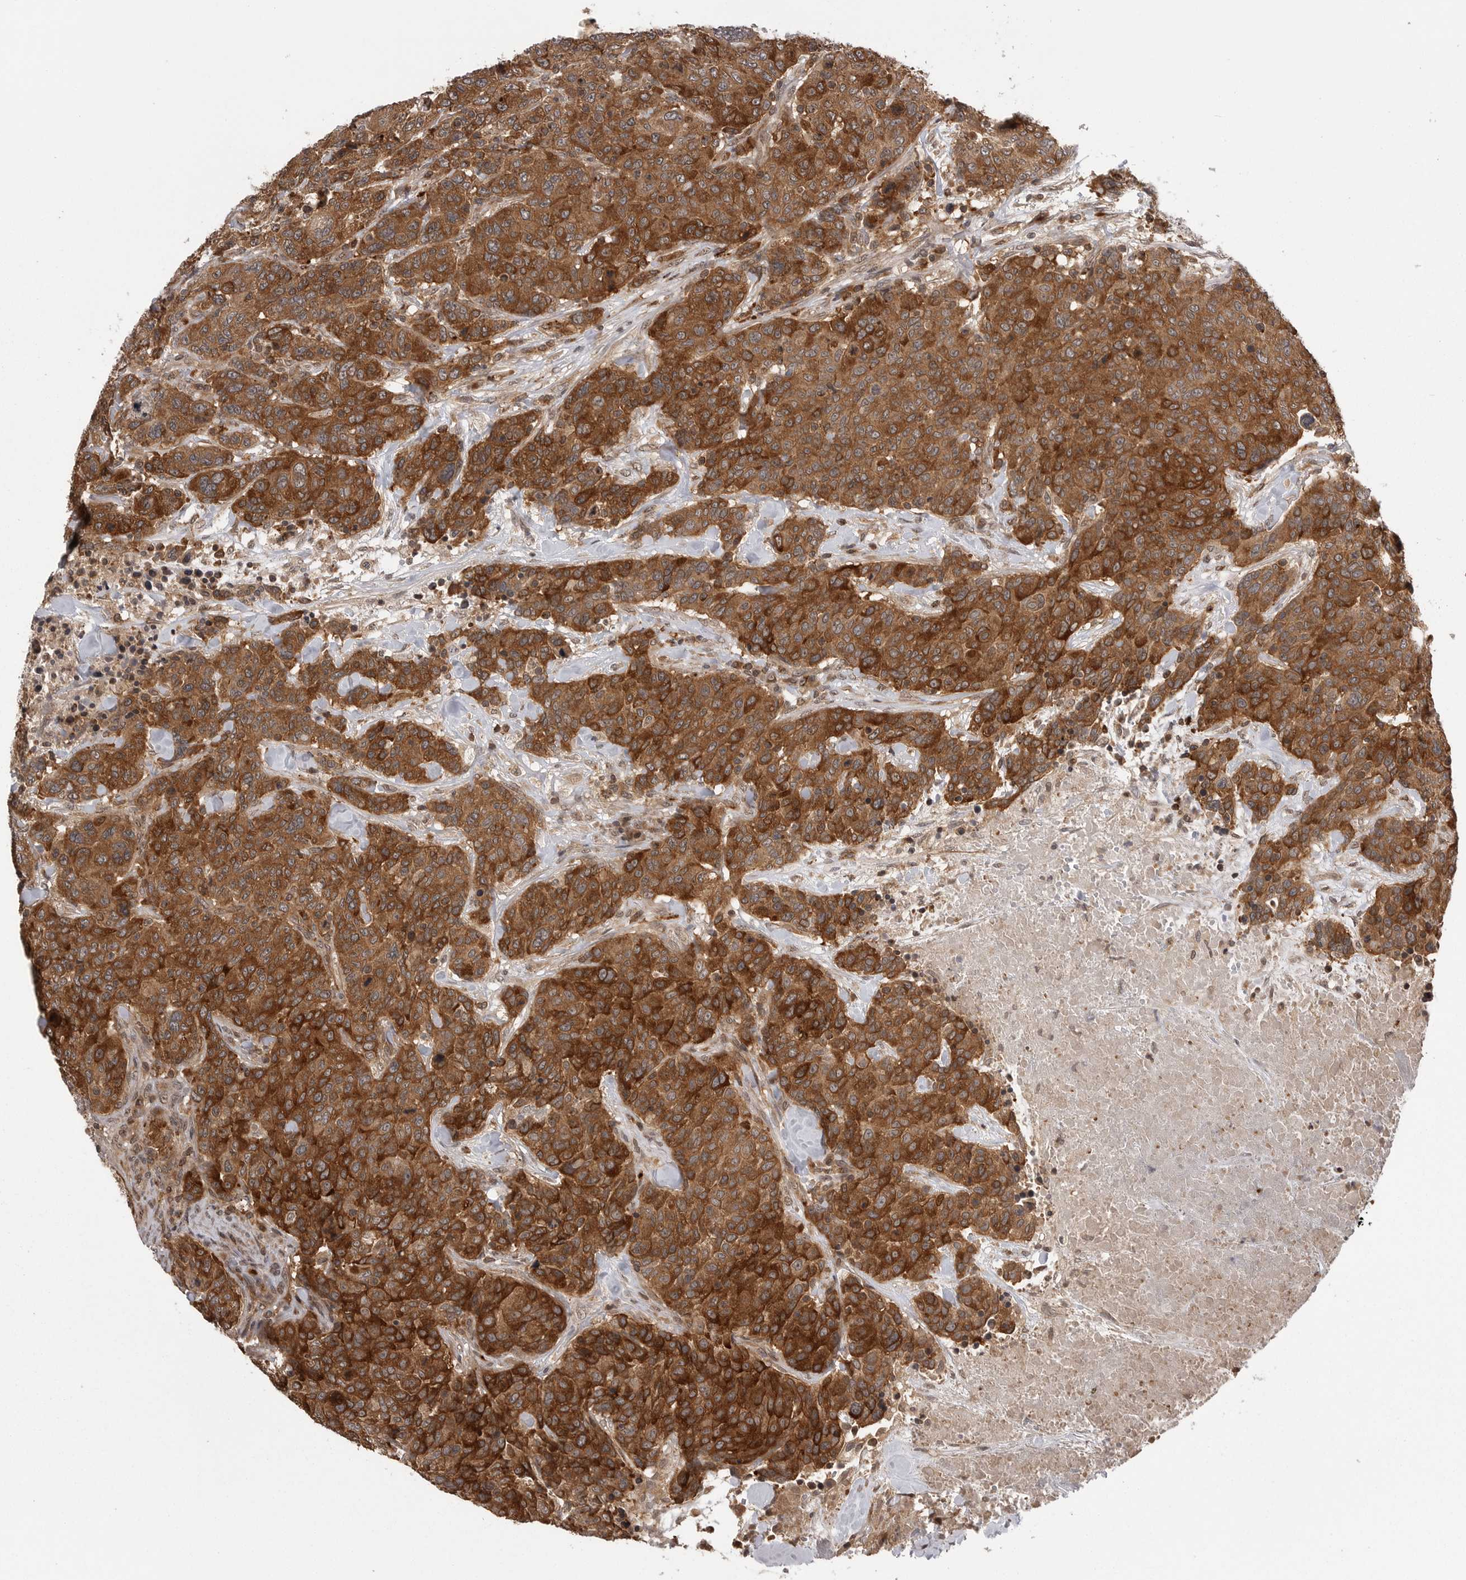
{"staining": {"intensity": "strong", "quantity": ">75%", "location": "cytoplasmic/membranous"}, "tissue": "breast cancer", "cell_type": "Tumor cells", "image_type": "cancer", "snomed": [{"axis": "morphology", "description": "Duct carcinoma"}, {"axis": "topography", "description": "Breast"}], "caption": "The immunohistochemical stain labels strong cytoplasmic/membranous positivity in tumor cells of breast invasive ductal carcinoma tissue. Nuclei are stained in blue.", "gene": "AOAH", "patient": {"sex": "female", "age": 37}}